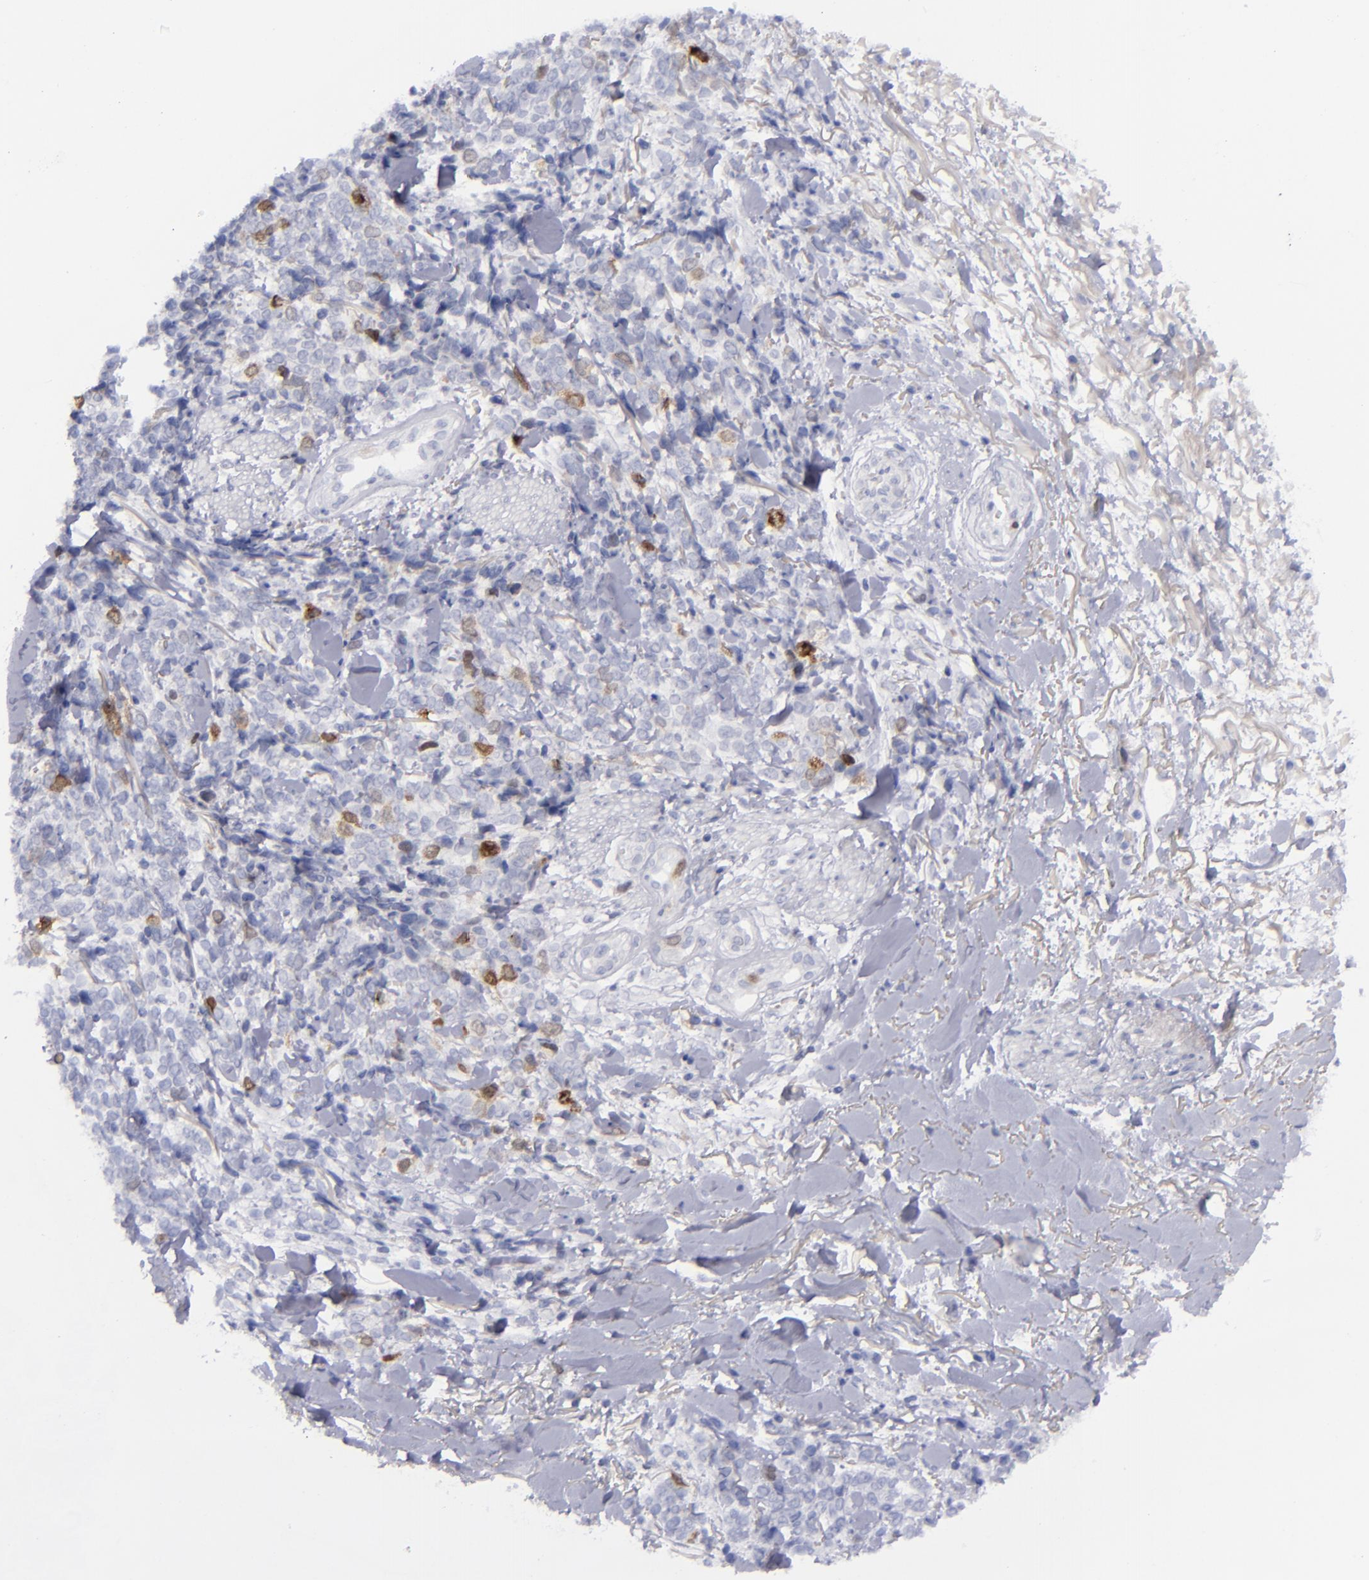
{"staining": {"intensity": "moderate", "quantity": "<25%", "location": "cytoplasmic/membranous,nuclear"}, "tissue": "melanoma", "cell_type": "Tumor cells", "image_type": "cancer", "snomed": [{"axis": "morphology", "description": "Malignant melanoma, NOS"}, {"axis": "topography", "description": "Skin"}], "caption": "Immunohistochemical staining of malignant melanoma shows low levels of moderate cytoplasmic/membranous and nuclear protein positivity in about <25% of tumor cells. (Stains: DAB (3,3'-diaminobenzidine) in brown, nuclei in blue, Microscopy: brightfield microscopy at high magnification).", "gene": "AURKA", "patient": {"sex": "female", "age": 85}}